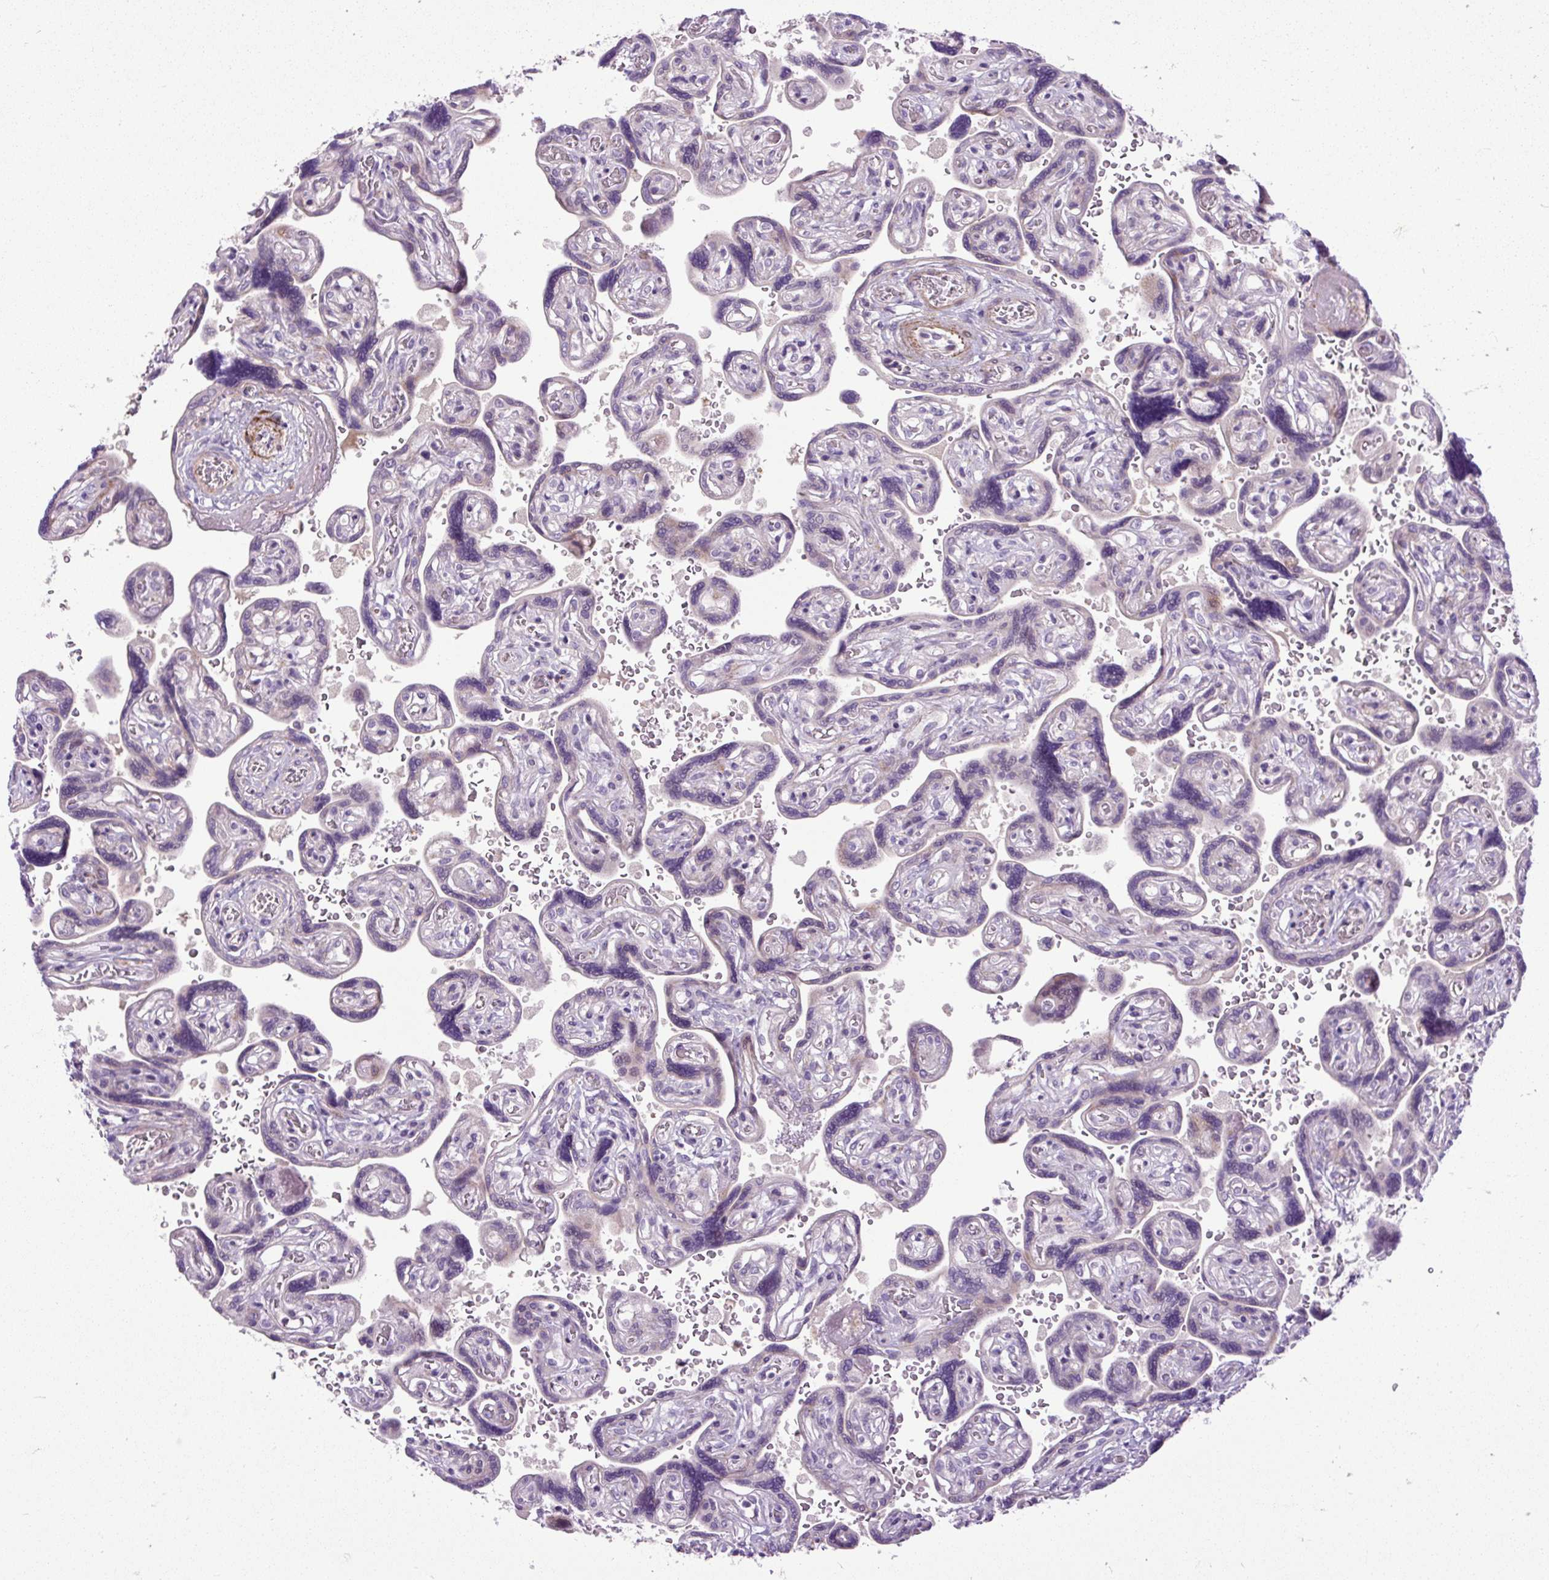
{"staining": {"intensity": "negative", "quantity": "none", "location": "none"}, "tissue": "placenta", "cell_type": "Trophoblastic cells", "image_type": "normal", "snomed": [{"axis": "morphology", "description": "Normal tissue, NOS"}, {"axis": "topography", "description": "Placenta"}], "caption": "Human placenta stained for a protein using IHC shows no positivity in trophoblastic cells.", "gene": "ZNF197", "patient": {"sex": "female", "age": 32}}